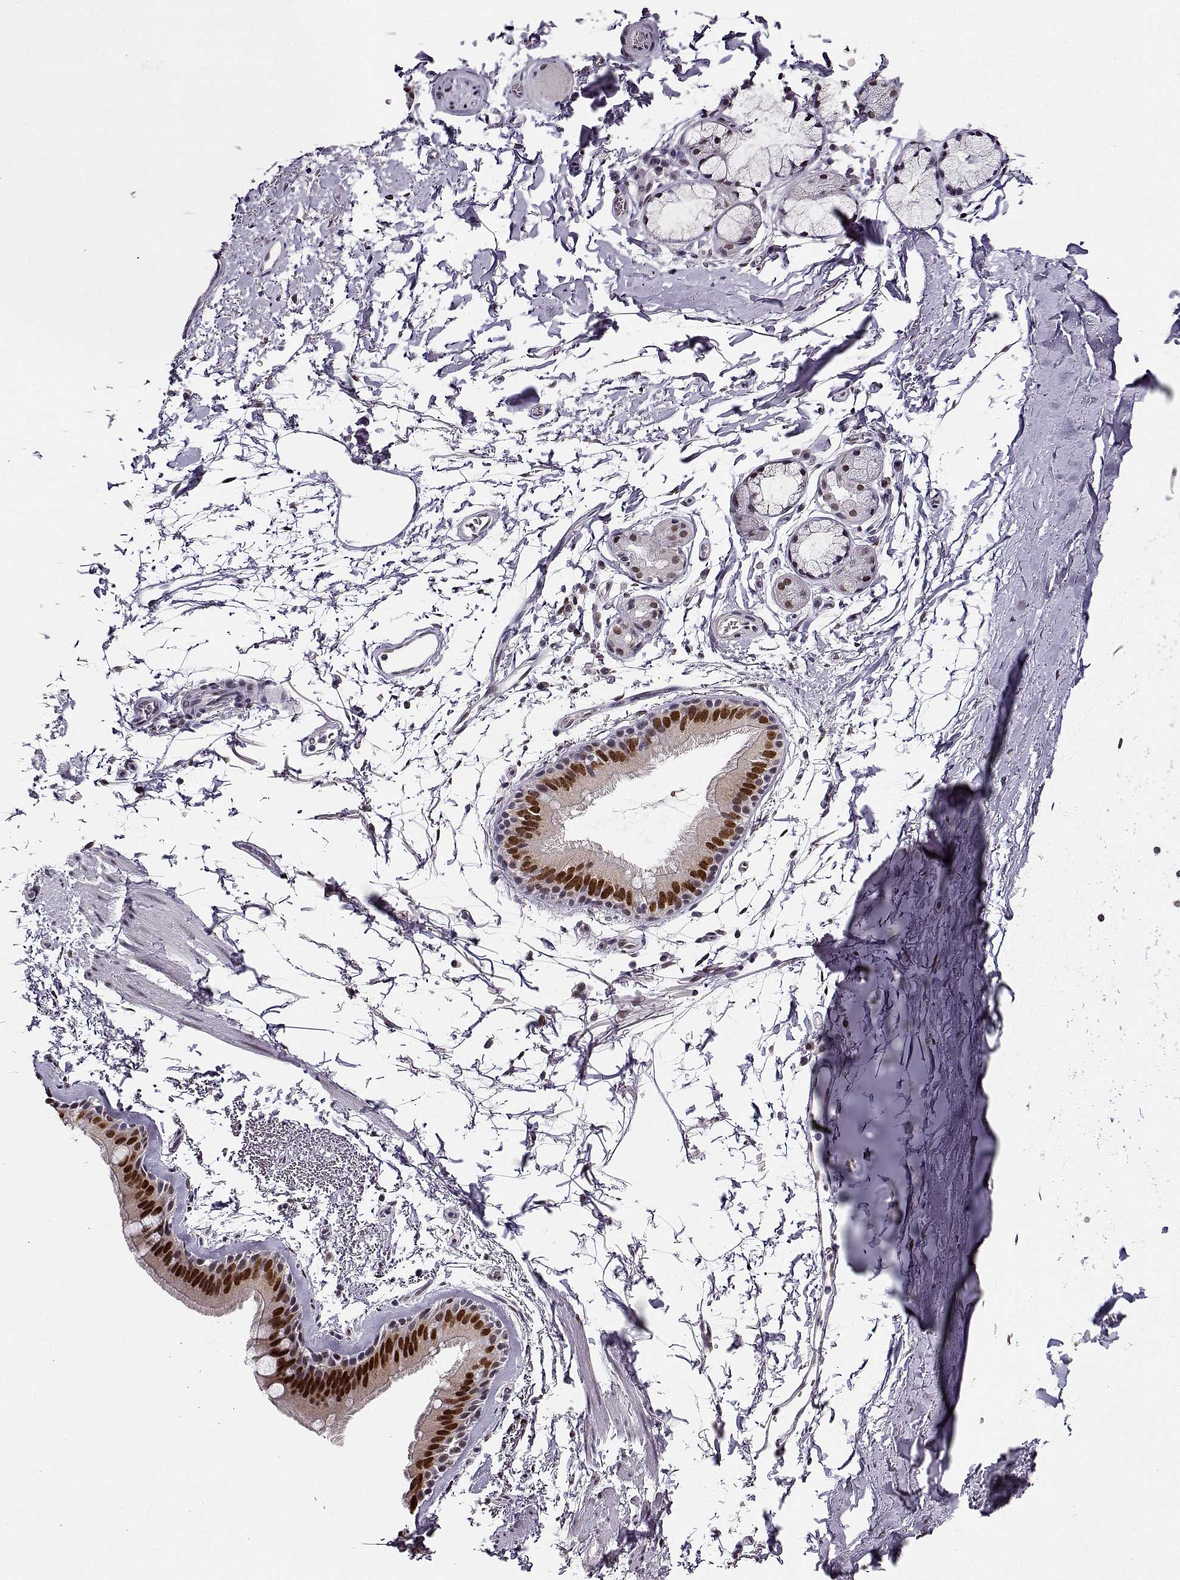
{"staining": {"intensity": "negative", "quantity": "none", "location": "none"}, "tissue": "soft tissue", "cell_type": "Chondrocytes", "image_type": "normal", "snomed": [{"axis": "morphology", "description": "Normal tissue, NOS"}, {"axis": "topography", "description": "Lymph node"}, {"axis": "topography", "description": "Bronchus"}], "caption": "Soft tissue was stained to show a protein in brown. There is no significant staining in chondrocytes.", "gene": "POLI", "patient": {"sex": "female", "age": 70}}